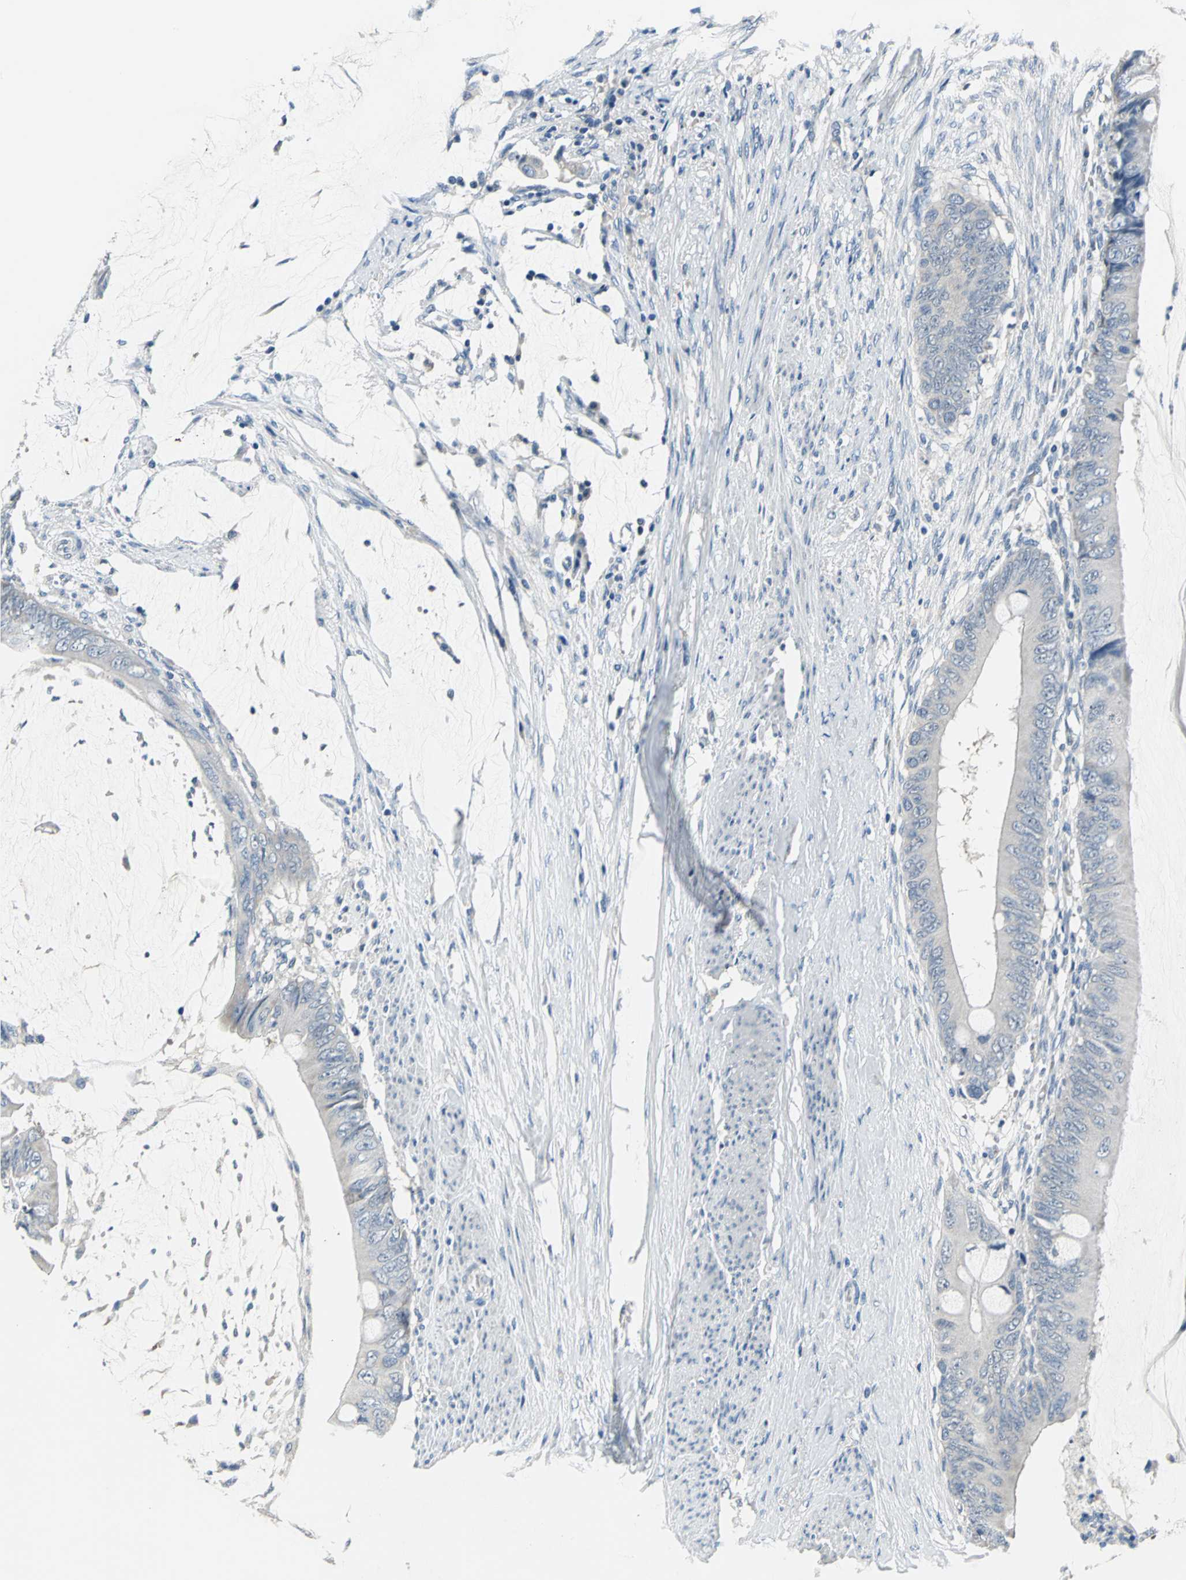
{"staining": {"intensity": "negative", "quantity": "none", "location": "none"}, "tissue": "colorectal cancer", "cell_type": "Tumor cells", "image_type": "cancer", "snomed": [{"axis": "morphology", "description": "Normal tissue, NOS"}, {"axis": "morphology", "description": "Adenocarcinoma, NOS"}, {"axis": "topography", "description": "Rectum"}, {"axis": "topography", "description": "Peripheral nerve tissue"}], "caption": "Micrograph shows no significant protein staining in tumor cells of colorectal adenocarcinoma. Nuclei are stained in blue.", "gene": "ZNF415", "patient": {"sex": "female", "age": 77}}